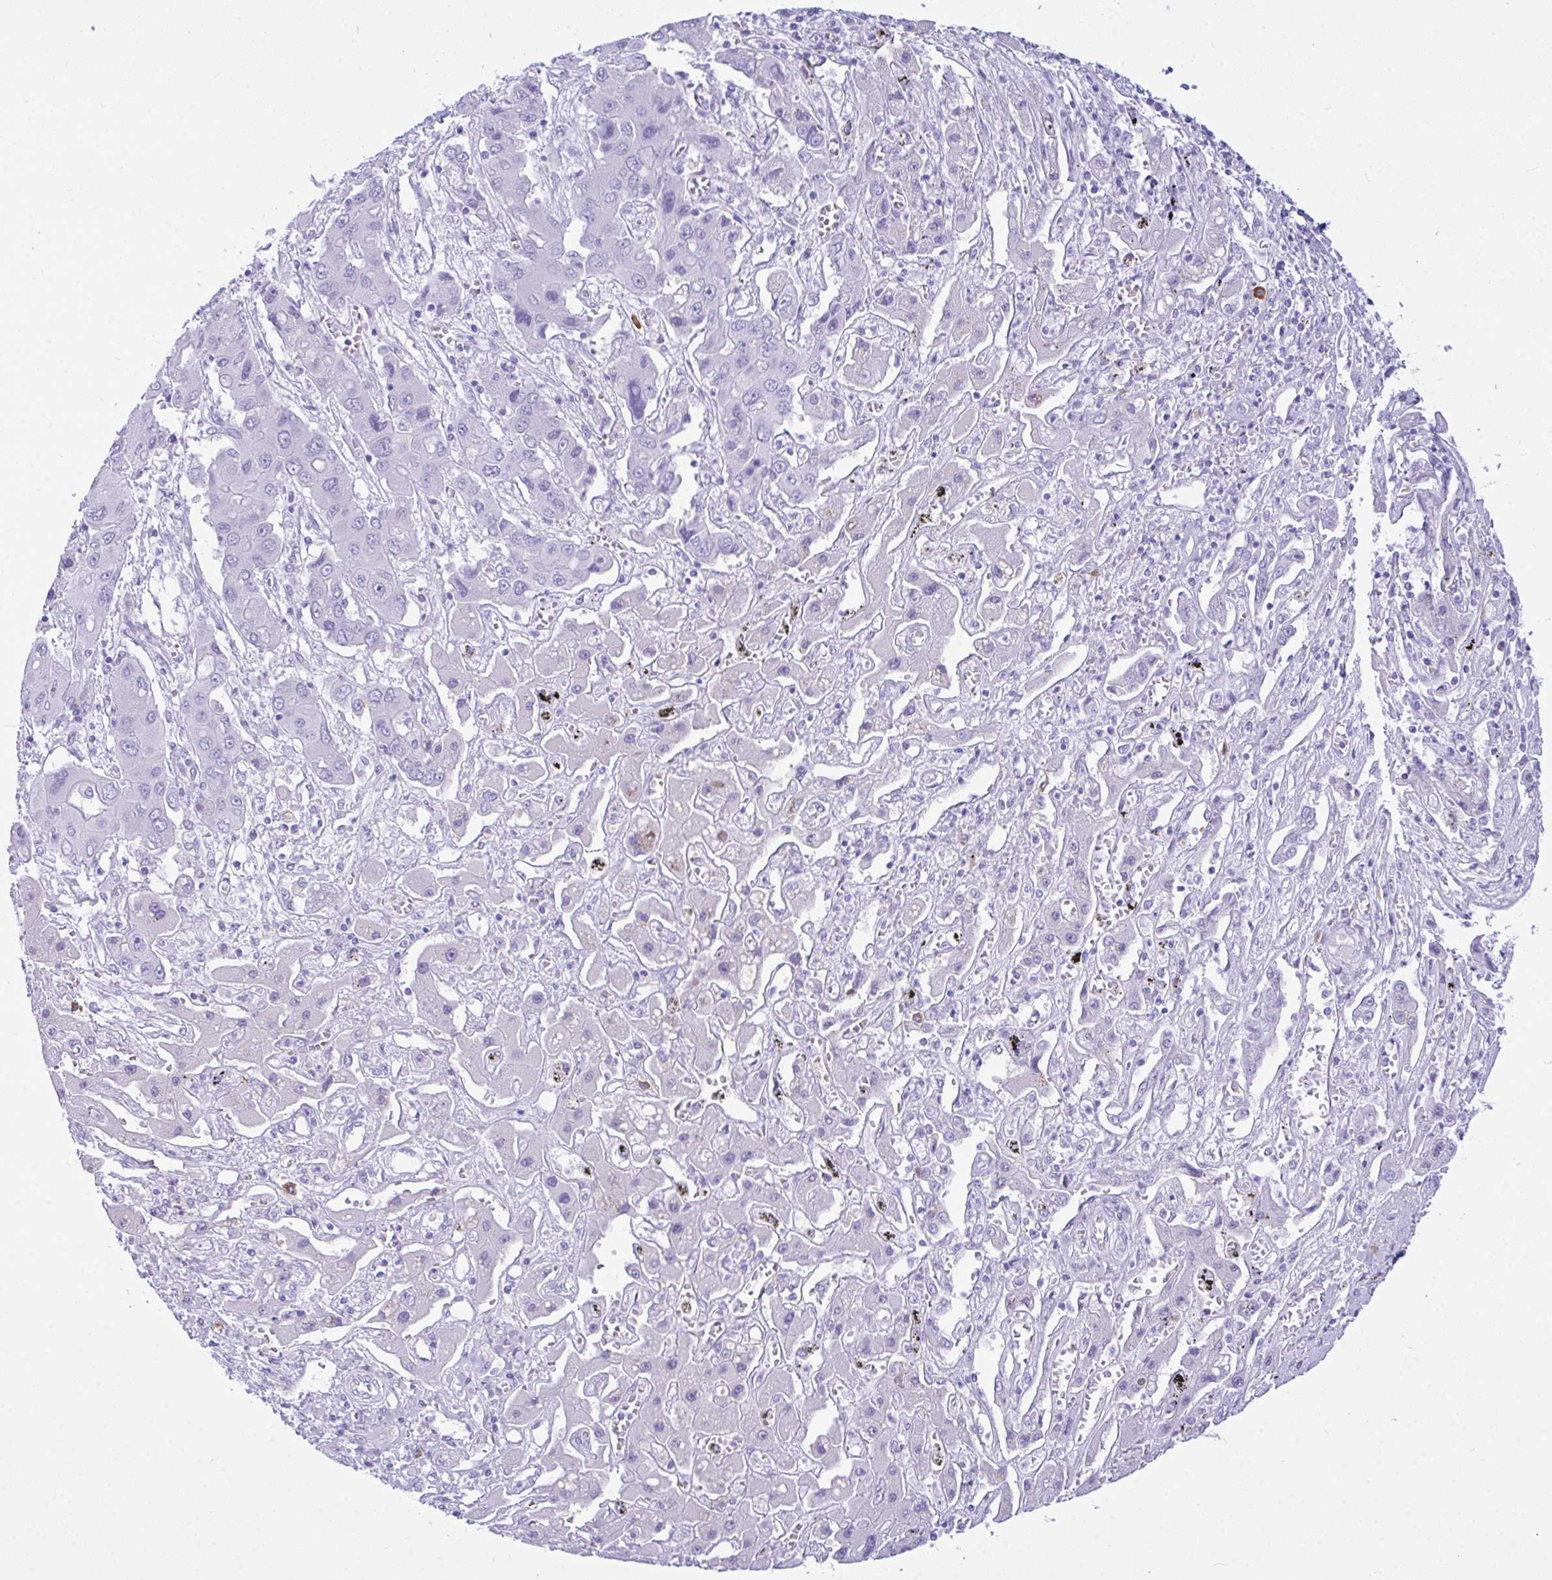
{"staining": {"intensity": "negative", "quantity": "none", "location": "none"}, "tissue": "liver cancer", "cell_type": "Tumor cells", "image_type": "cancer", "snomed": [{"axis": "morphology", "description": "Cholangiocarcinoma"}, {"axis": "topography", "description": "Liver"}], "caption": "This is a image of immunohistochemistry (IHC) staining of liver cancer (cholangiocarcinoma), which shows no expression in tumor cells.", "gene": "BEST4", "patient": {"sex": "male", "age": 67}}